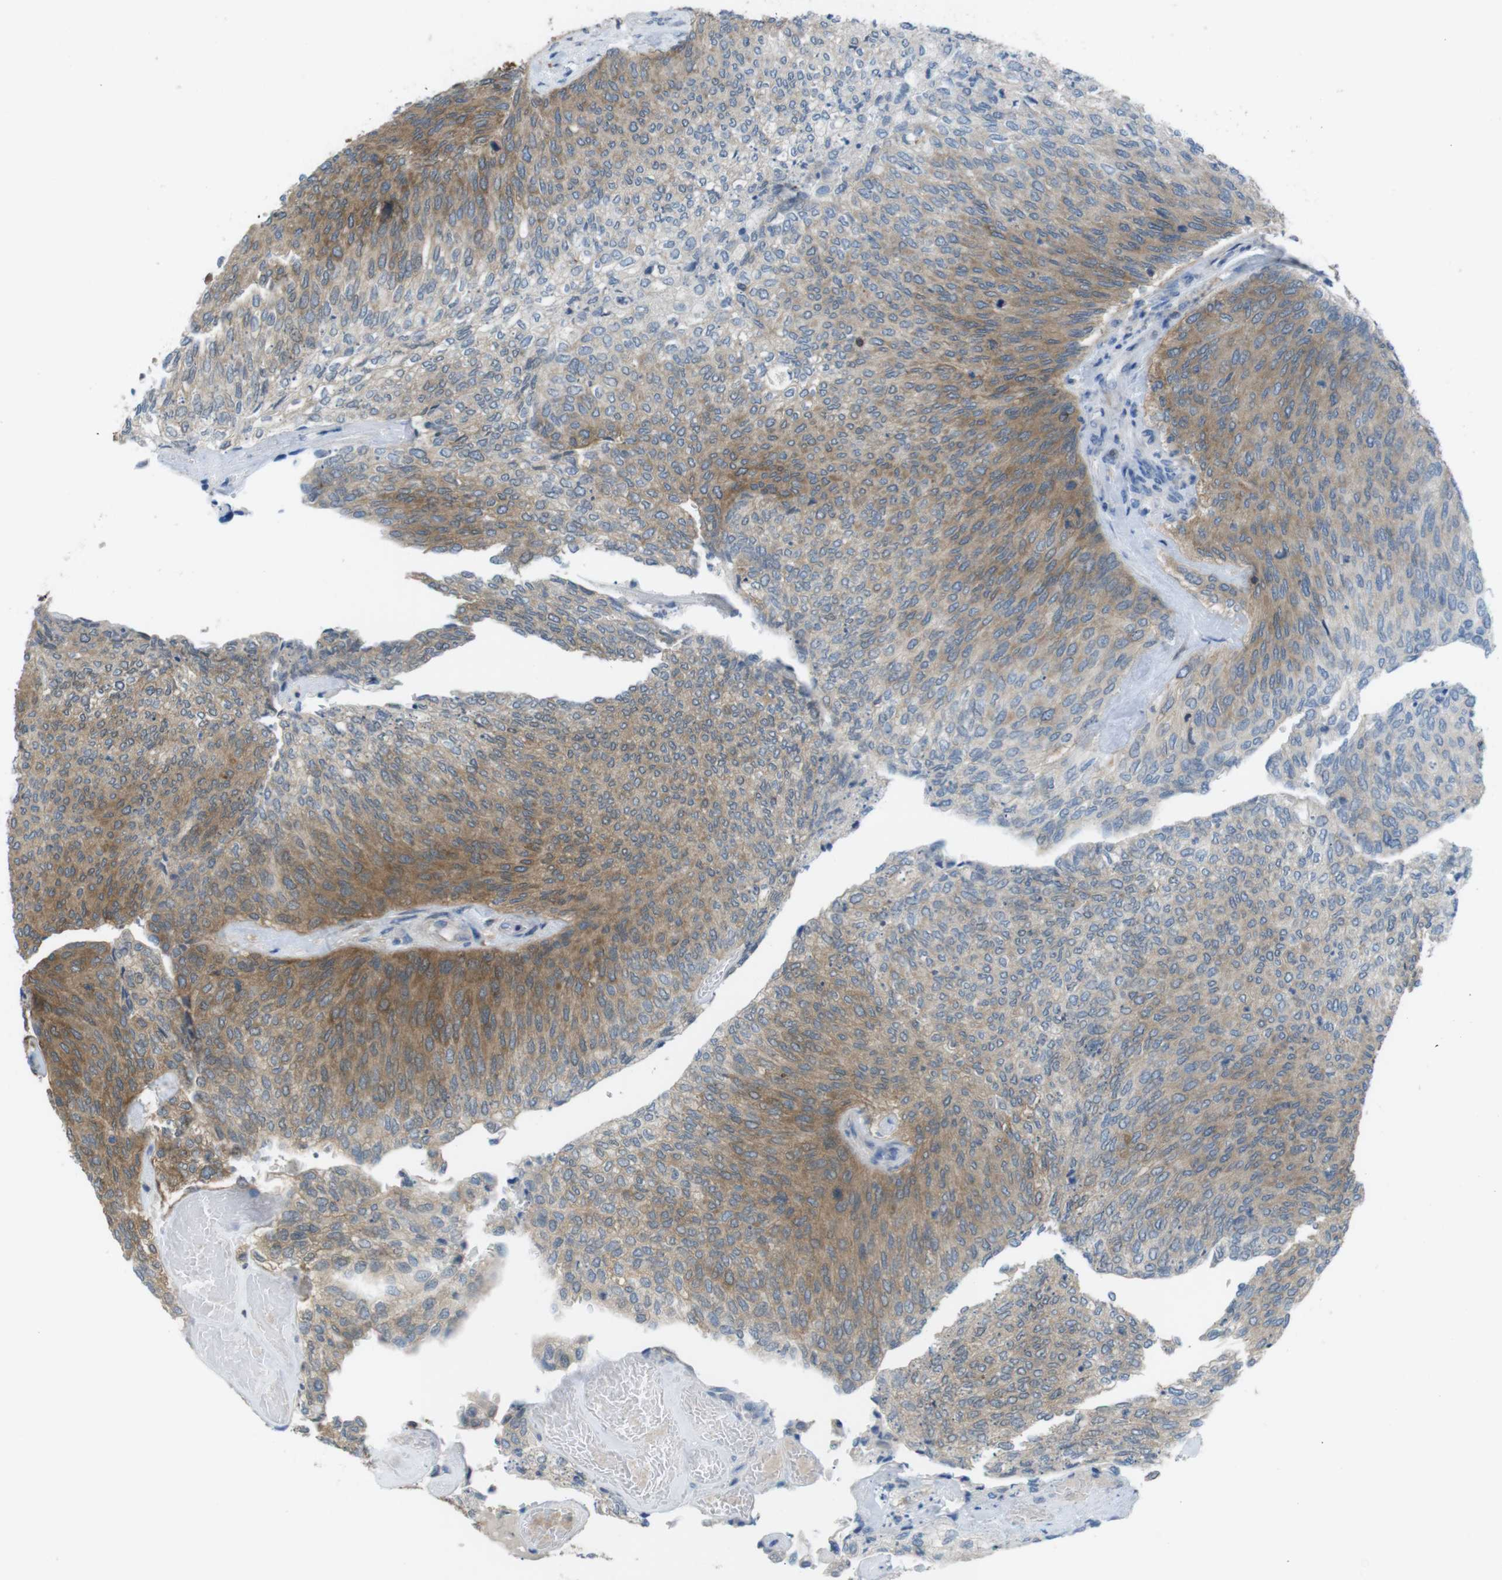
{"staining": {"intensity": "moderate", "quantity": "25%-75%", "location": "cytoplasmic/membranous"}, "tissue": "urothelial cancer", "cell_type": "Tumor cells", "image_type": "cancer", "snomed": [{"axis": "morphology", "description": "Urothelial carcinoma, Low grade"}, {"axis": "topography", "description": "Urinary bladder"}], "caption": "A medium amount of moderate cytoplasmic/membranous staining is present in about 25%-75% of tumor cells in low-grade urothelial carcinoma tissue.", "gene": "MTHFD1", "patient": {"sex": "female", "age": 79}}